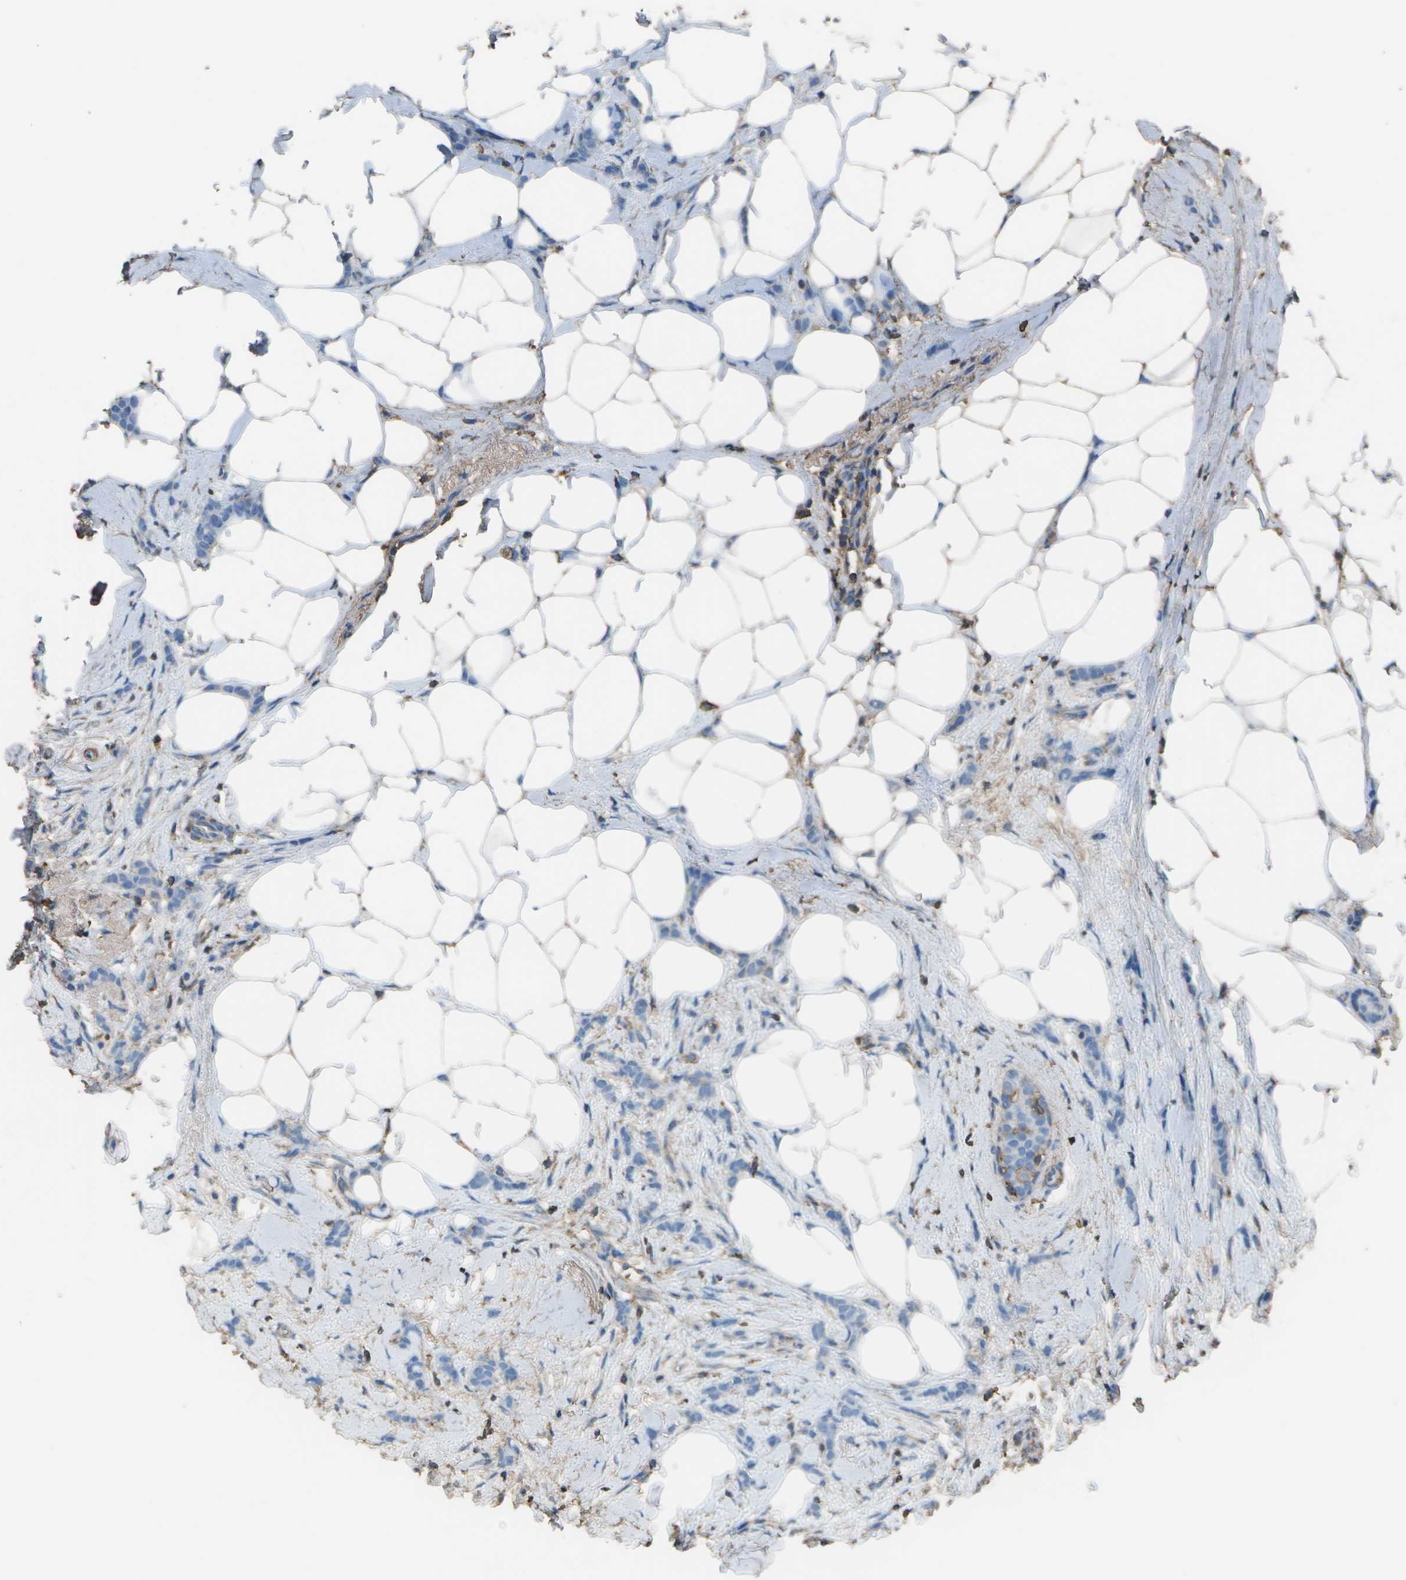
{"staining": {"intensity": "negative", "quantity": "none", "location": "none"}, "tissue": "breast cancer", "cell_type": "Tumor cells", "image_type": "cancer", "snomed": [{"axis": "morphology", "description": "Lobular carcinoma, in situ"}, {"axis": "morphology", "description": "Lobular carcinoma"}, {"axis": "topography", "description": "Breast"}], "caption": "Tumor cells show no significant protein staining in breast lobular carcinoma.", "gene": "CYP4F11", "patient": {"sex": "female", "age": 41}}